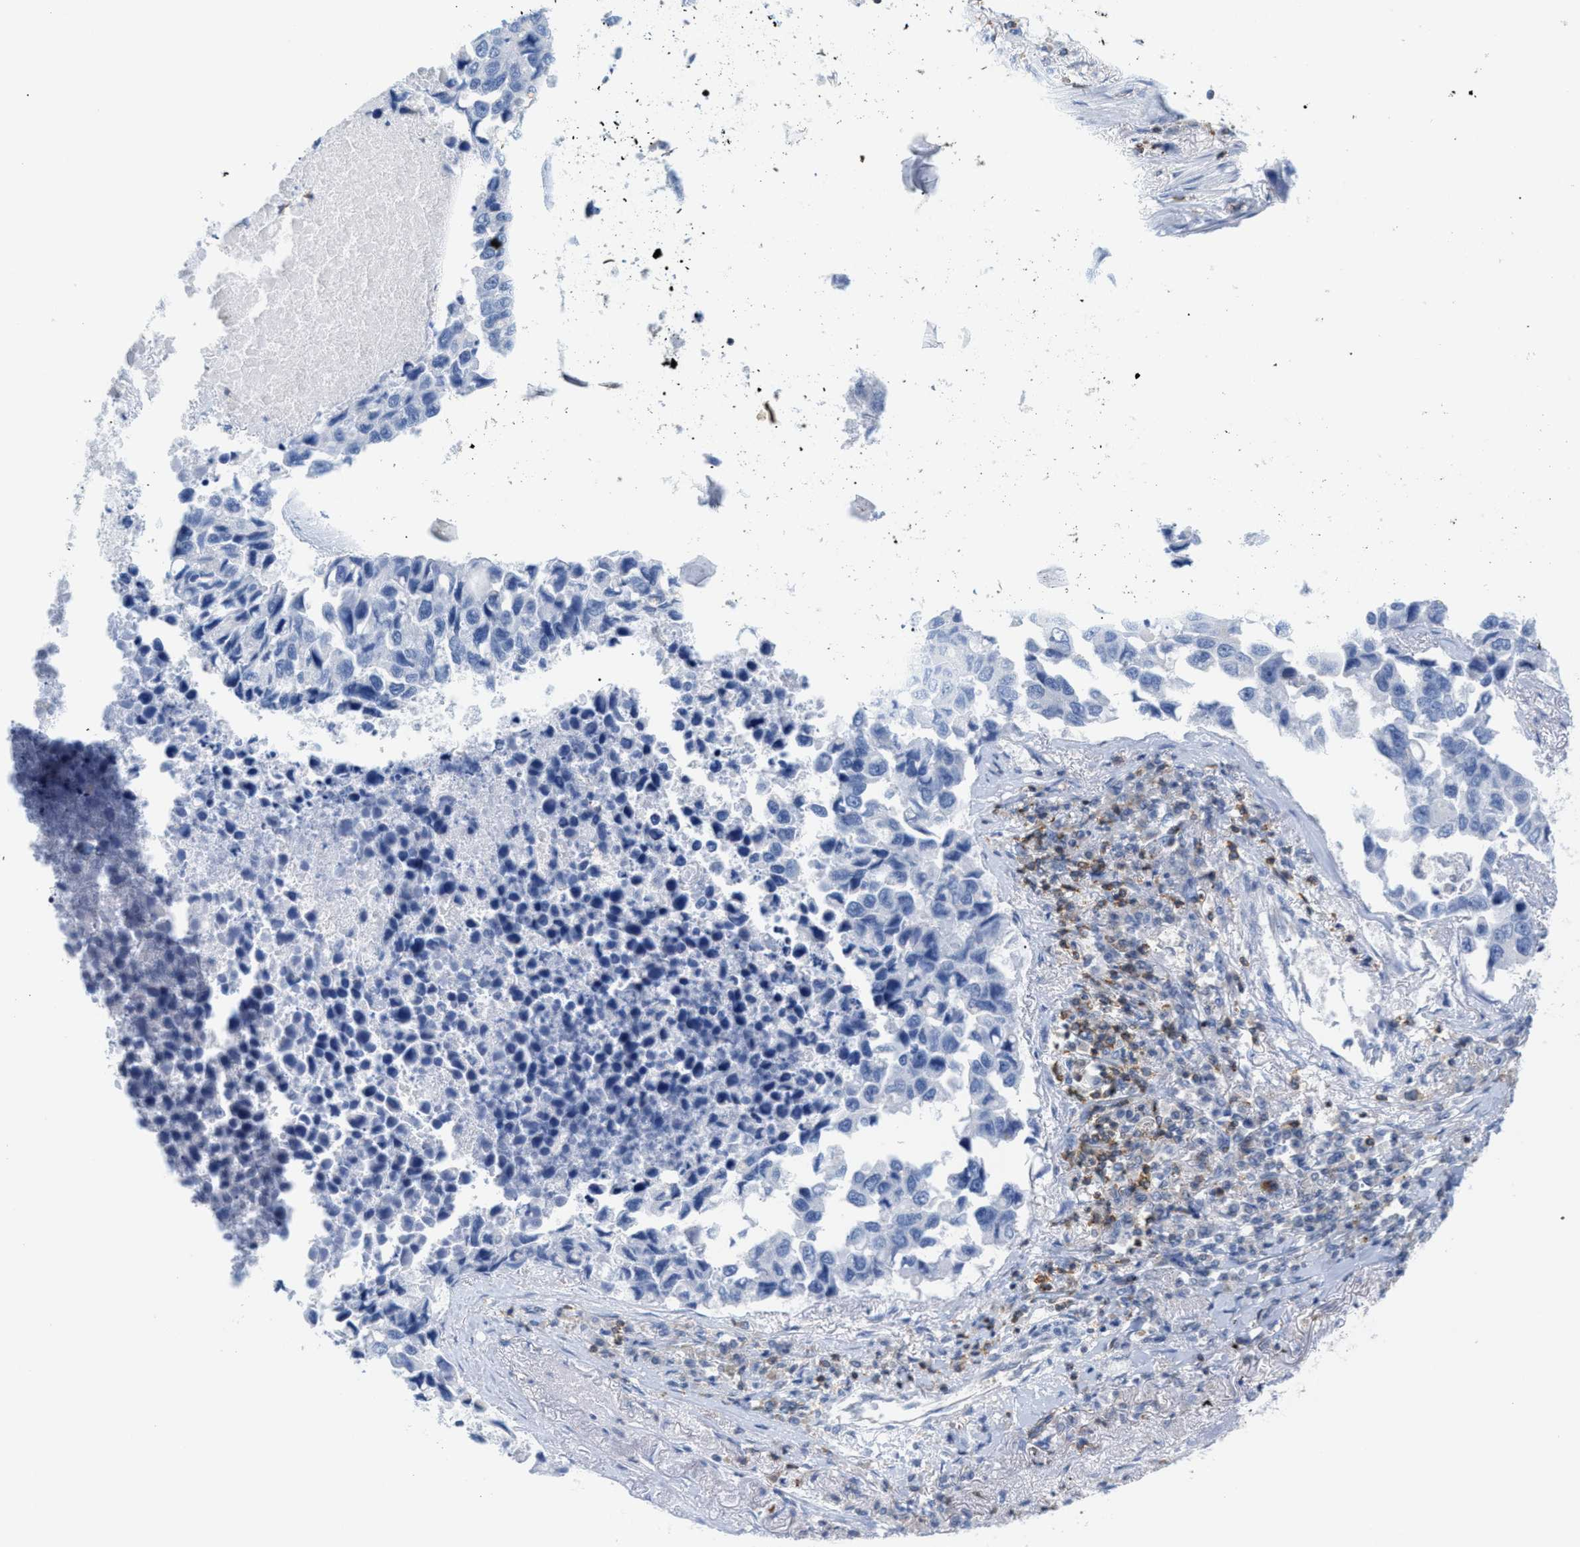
{"staining": {"intensity": "negative", "quantity": "none", "location": "none"}, "tissue": "lung cancer", "cell_type": "Tumor cells", "image_type": "cancer", "snomed": [{"axis": "morphology", "description": "Adenocarcinoma, NOS"}, {"axis": "topography", "description": "Lung"}], "caption": "Histopathology image shows no protein expression in tumor cells of adenocarcinoma (lung) tissue.", "gene": "IL16", "patient": {"sex": "male", "age": 64}}